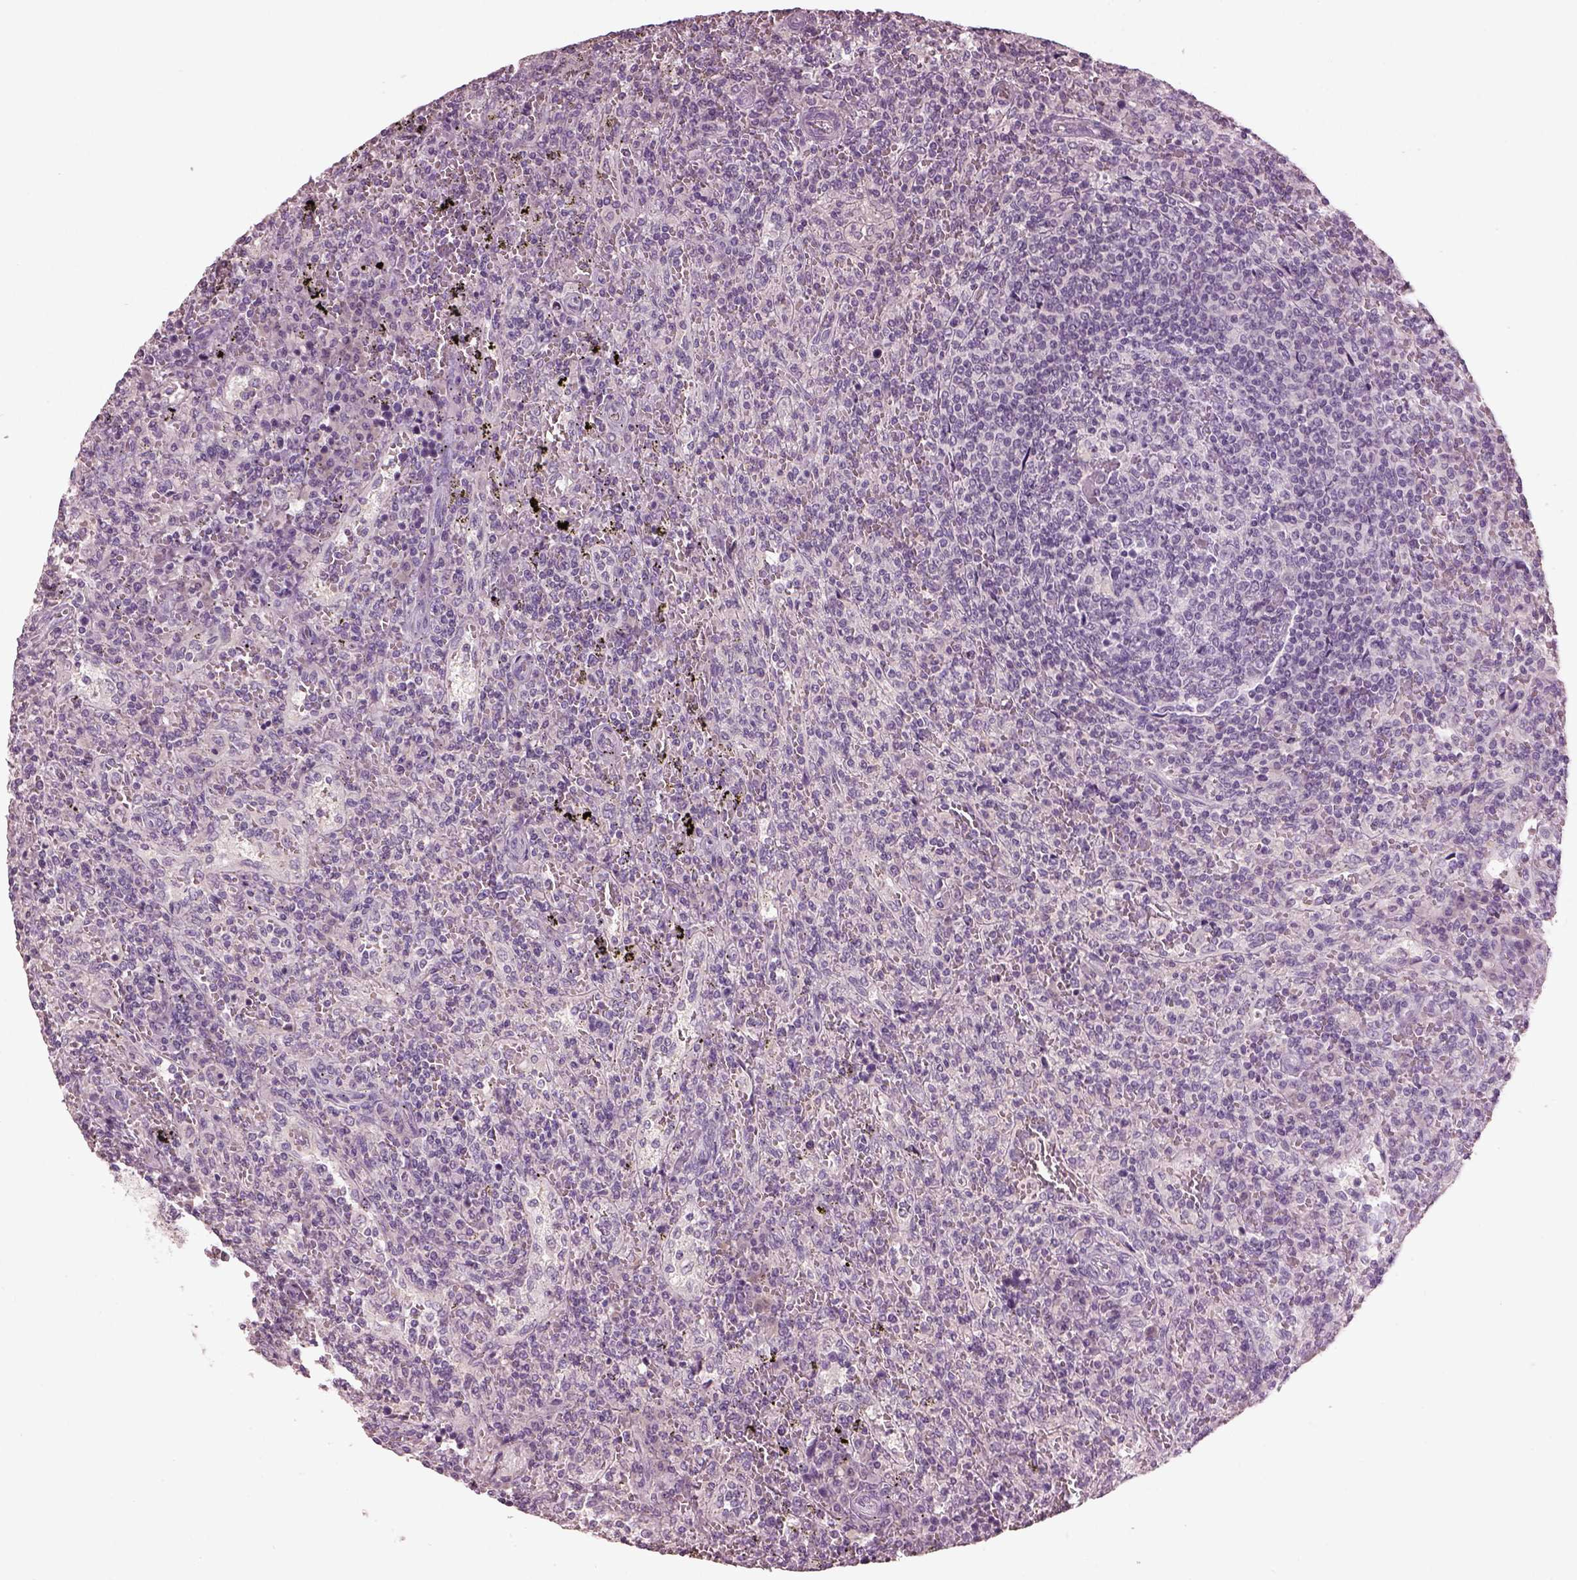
{"staining": {"intensity": "negative", "quantity": "none", "location": "none"}, "tissue": "lymphoma", "cell_type": "Tumor cells", "image_type": "cancer", "snomed": [{"axis": "morphology", "description": "Malignant lymphoma, non-Hodgkin's type, Low grade"}, {"axis": "topography", "description": "Spleen"}], "caption": "This photomicrograph is of malignant lymphoma, non-Hodgkin's type (low-grade) stained with IHC to label a protein in brown with the nuclei are counter-stained blue. There is no expression in tumor cells. (Brightfield microscopy of DAB (3,3'-diaminobenzidine) immunohistochemistry (IHC) at high magnification).", "gene": "PACRG", "patient": {"sex": "male", "age": 62}}